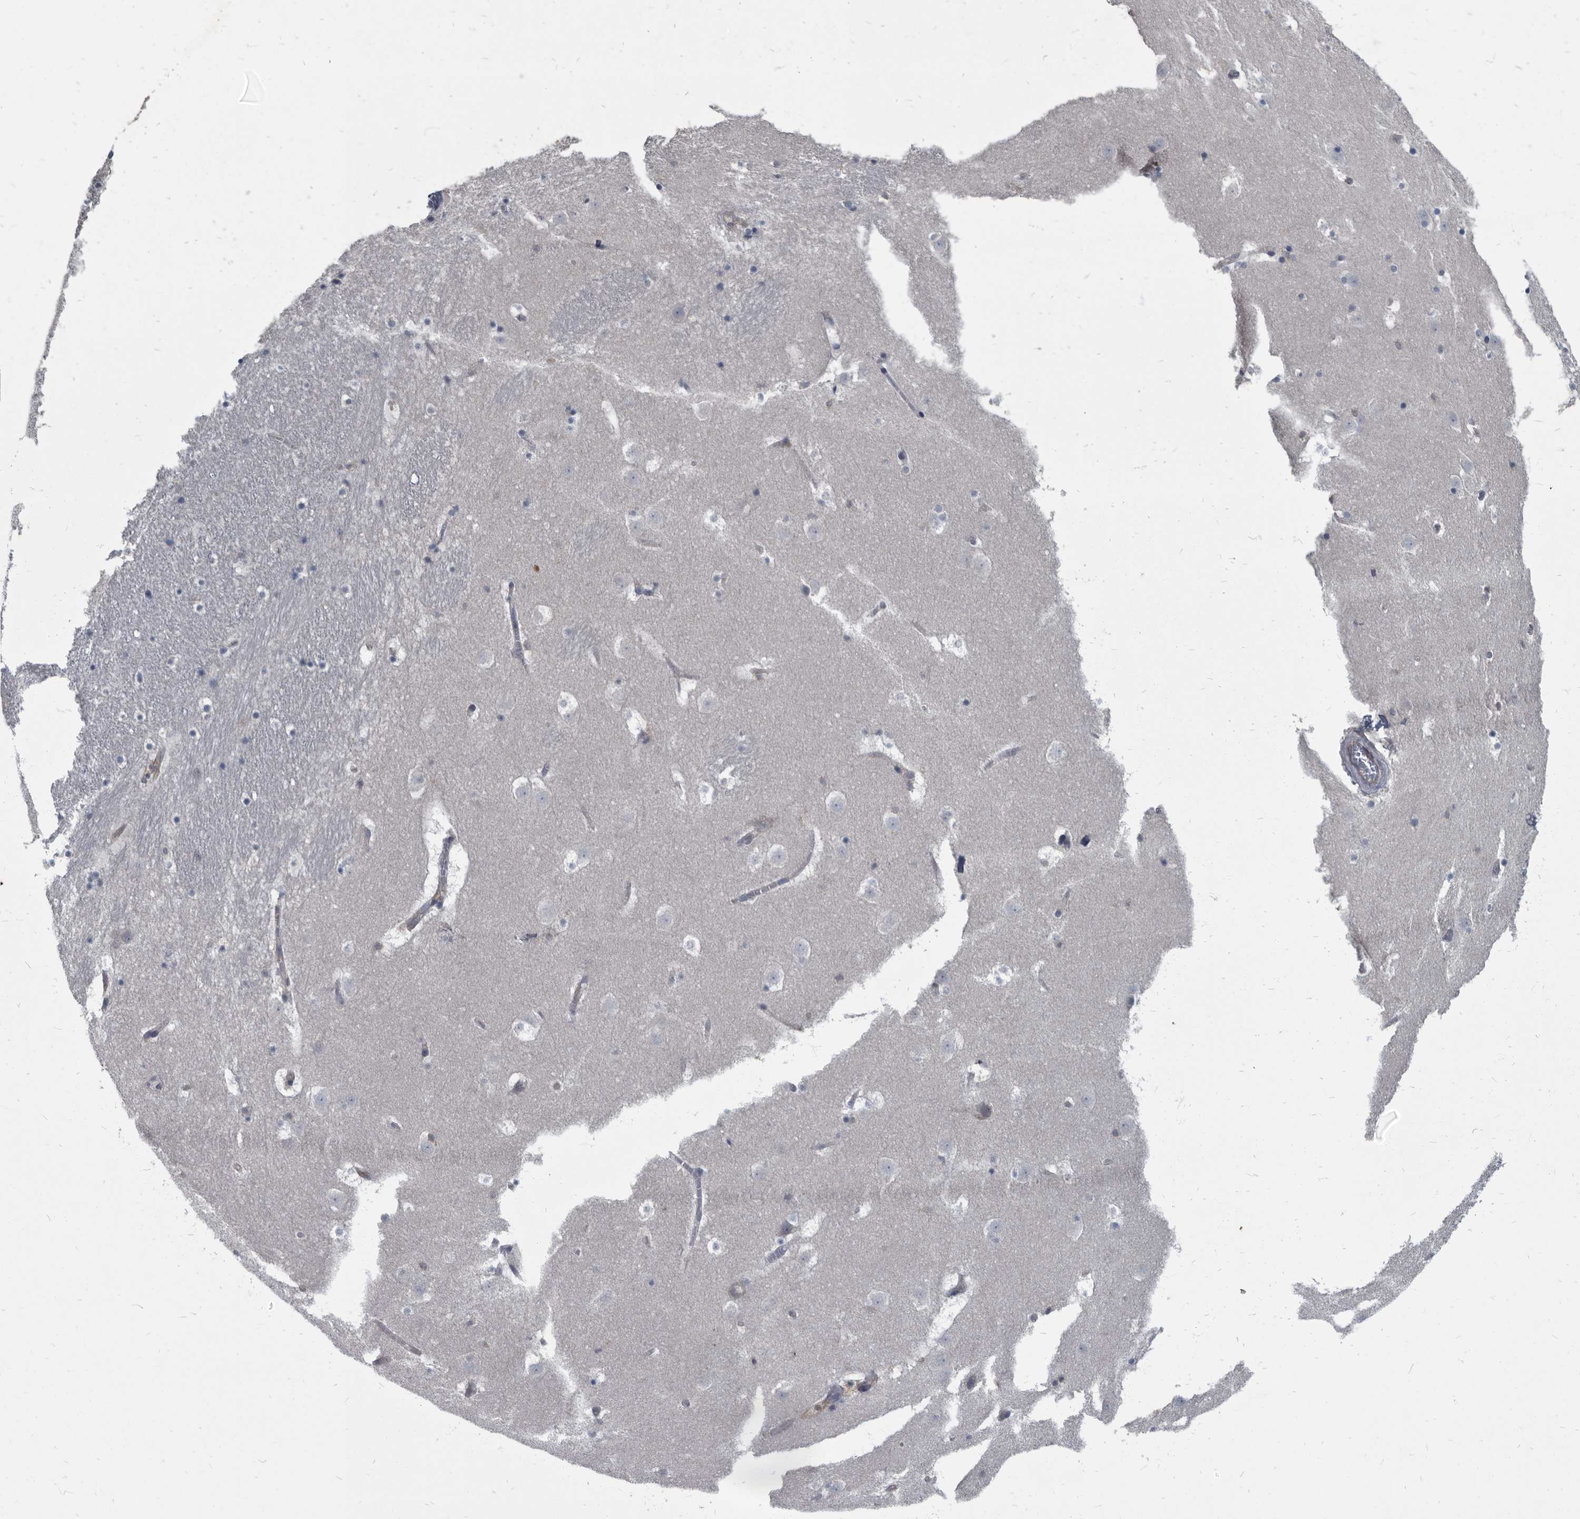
{"staining": {"intensity": "negative", "quantity": "none", "location": "none"}, "tissue": "caudate", "cell_type": "Glial cells", "image_type": "normal", "snomed": [{"axis": "morphology", "description": "Normal tissue, NOS"}, {"axis": "topography", "description": "Lateral ventricle wall"}], "caption": "Protein analysis of normal caudate reveals no significant staining in glial cells. The staining was performed using DAB to visualize the protein expression in brown, while the nuclei were stained in blue with hematoxylin (Magnification: 20x).", "gene": "CDV3", "patient": {"sex": "male", "age": 45}}